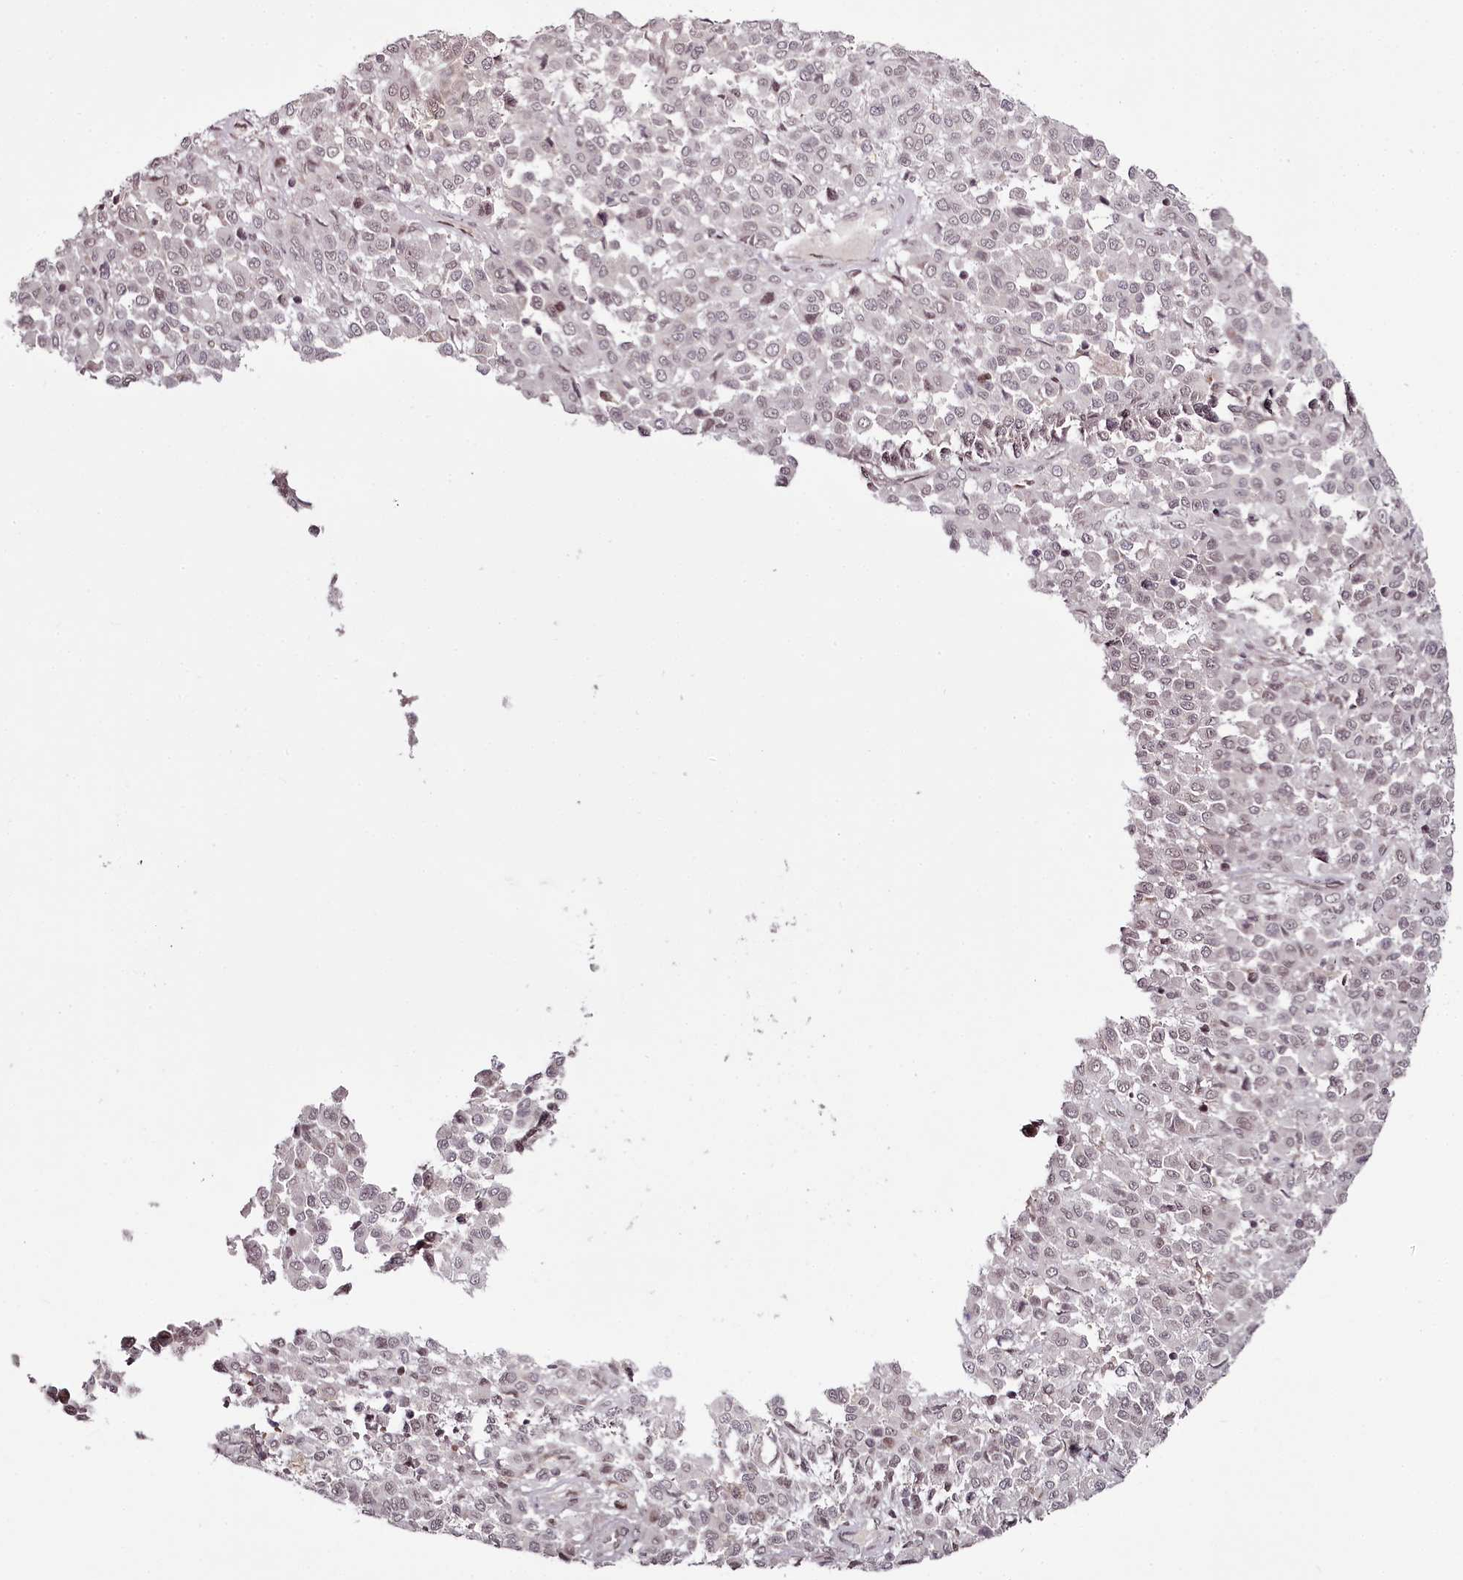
{"staining": {"intensity": "negative", "quantity": "none", "location": "none"}, "tissue": "melanoma", "cell_type": "Tumor cells", "image_type": "cancer", "snomed": [{"axis": "morphology", "description": "Malignant melanoma, Metastatic site"}, {"axis": "topography", "description": "Pancreas"}], "caption": "This micrograph is of melanoma stained with IHC to label a protein in brown with the nuclei are counter-stained blue. There is no staining in tumor cells. The staining is performed using DAB brown chromogen with nuclei counter-stained in using hematoxylin.", "gene": "THYN1", "patient": {"sex": "female", "age": 30}}